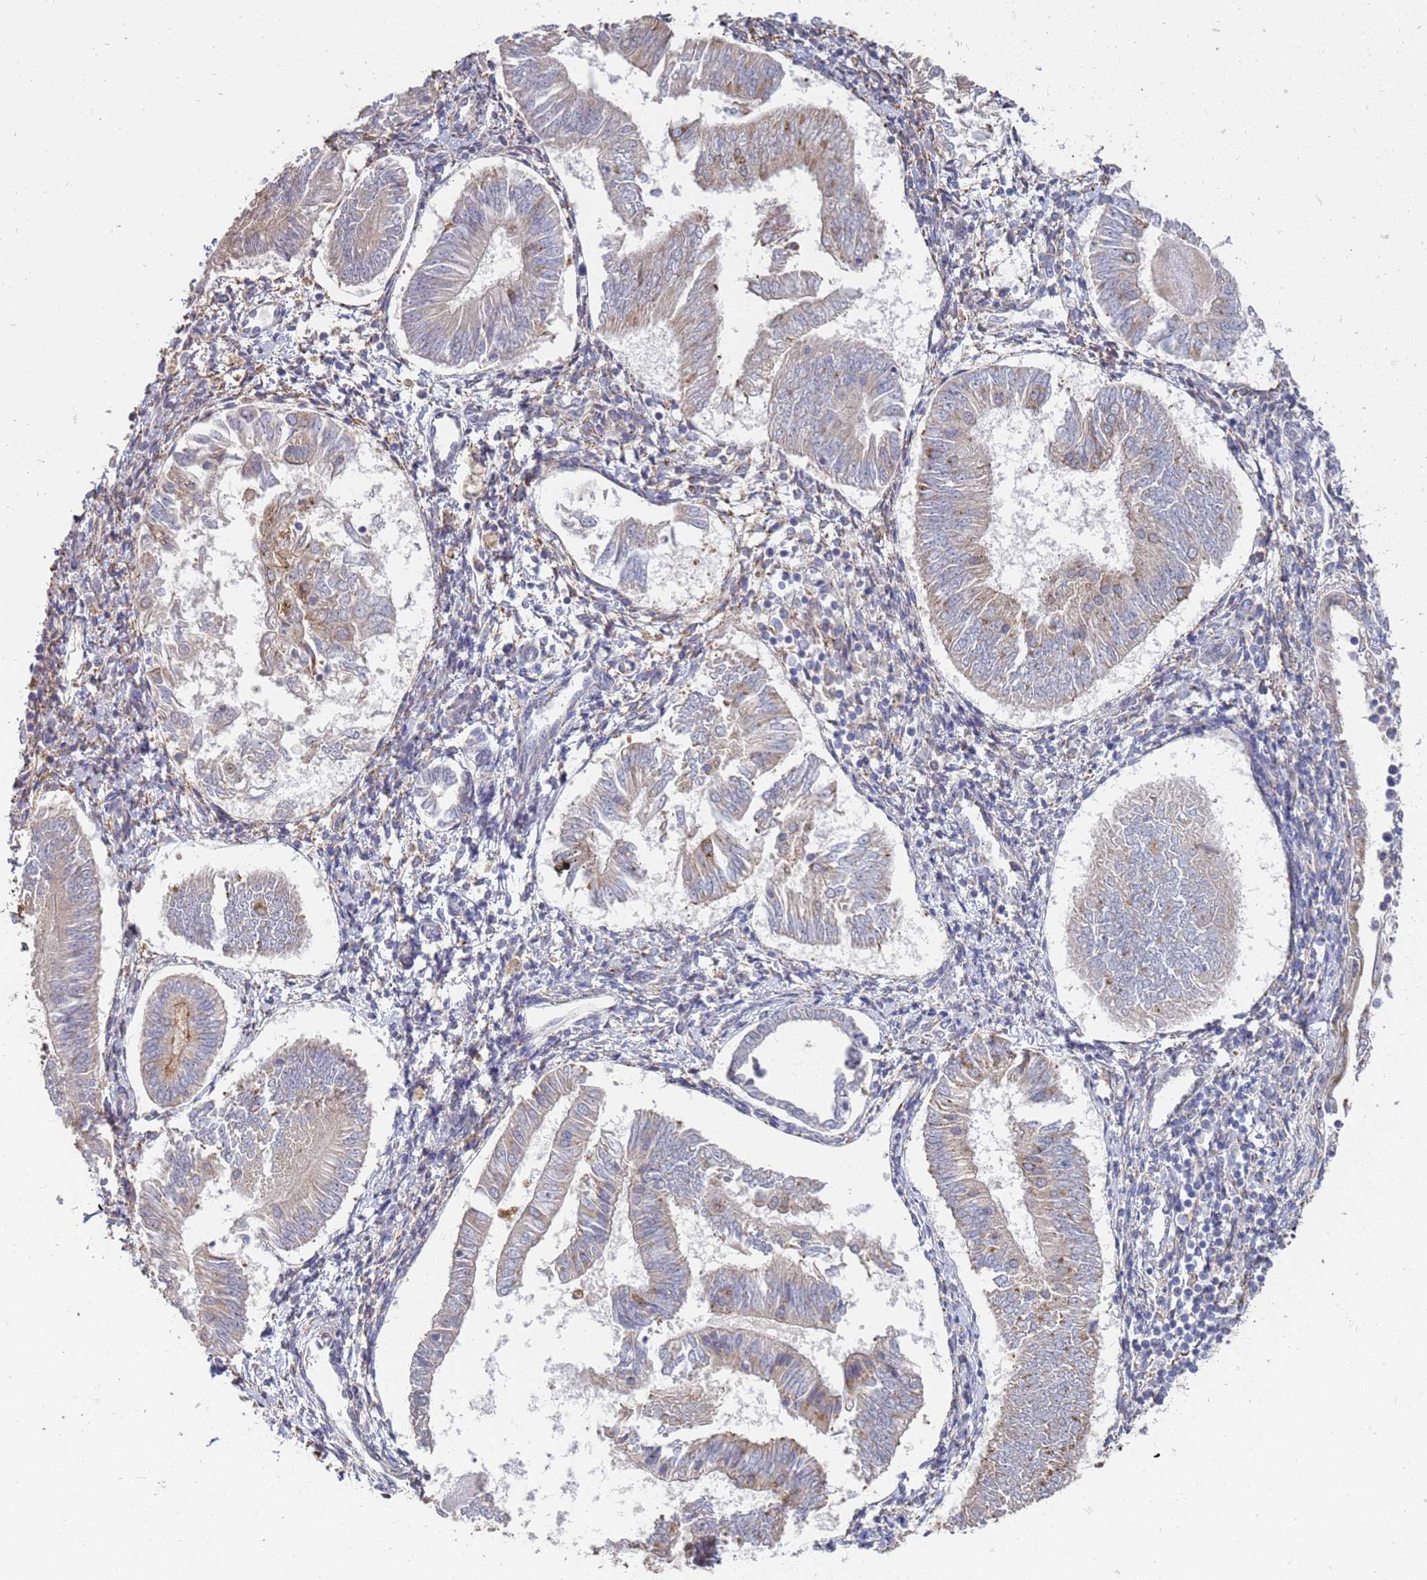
{"staining": {"intensity": "weak", "quantity": "<25%", "location": "cytoplasmic/membranous"}, "tissue": "endometrial cancer", "cell_type": "Tumor cells", "image_type": "cancer", "snomed": [{"axis": "morphology", "description": "Adenocarcinoma, NOS"}, {"axis": "topography", "description": "Endometrium"}], "caption": "Immunohistochemistry (IHC) image of neoplastic tissue: human adenocarcinoma (endometrial) stained with DAB (3,3'-diaminobenzidine) exhibits no significant protein expression in tumor cells.", "gene": "VRK2", "patient": {"sex": "female", "age": 58}}